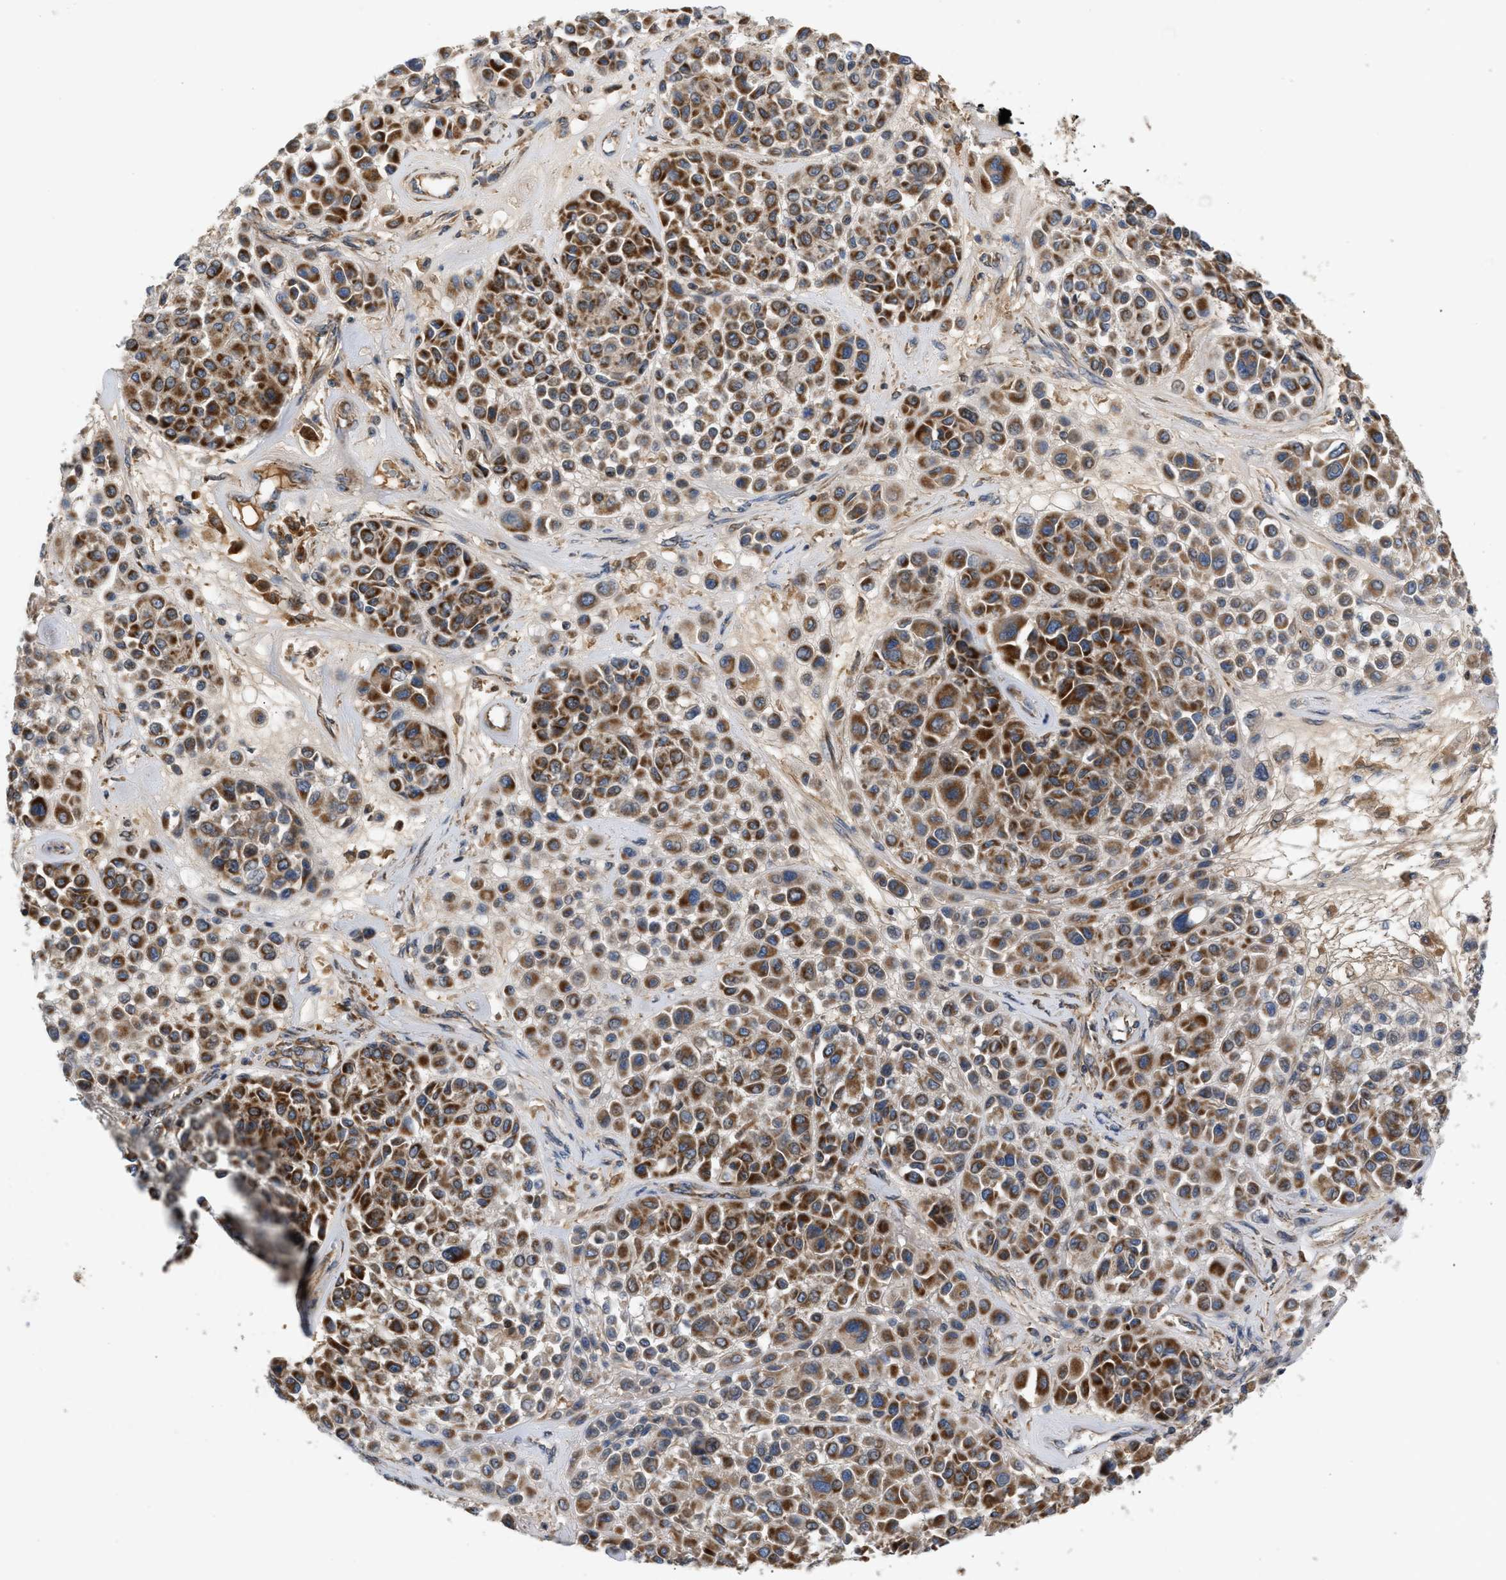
{"staining": {"intensity": "moderate", "quantity": ">75%", "location": "cytoplasmic/membranous"}, "tissue": "melanoma", "cell_type": "Tumor cells", "image_type": "cancer", "snomed": [{"axis": "morphology", "description": "Malignant melanoma, Metastatic site"}, {"axis": "topography", "description": "Soft tissue"}], "caption": "A high-resolution image shows immunohistochemistry staining of melanoma, which reveals moderate cytoplasmic/membranous staining in approximately >75% of tumor cells.", "gene": "TACO1", "patient": {"sex": "male", "age": 41}}